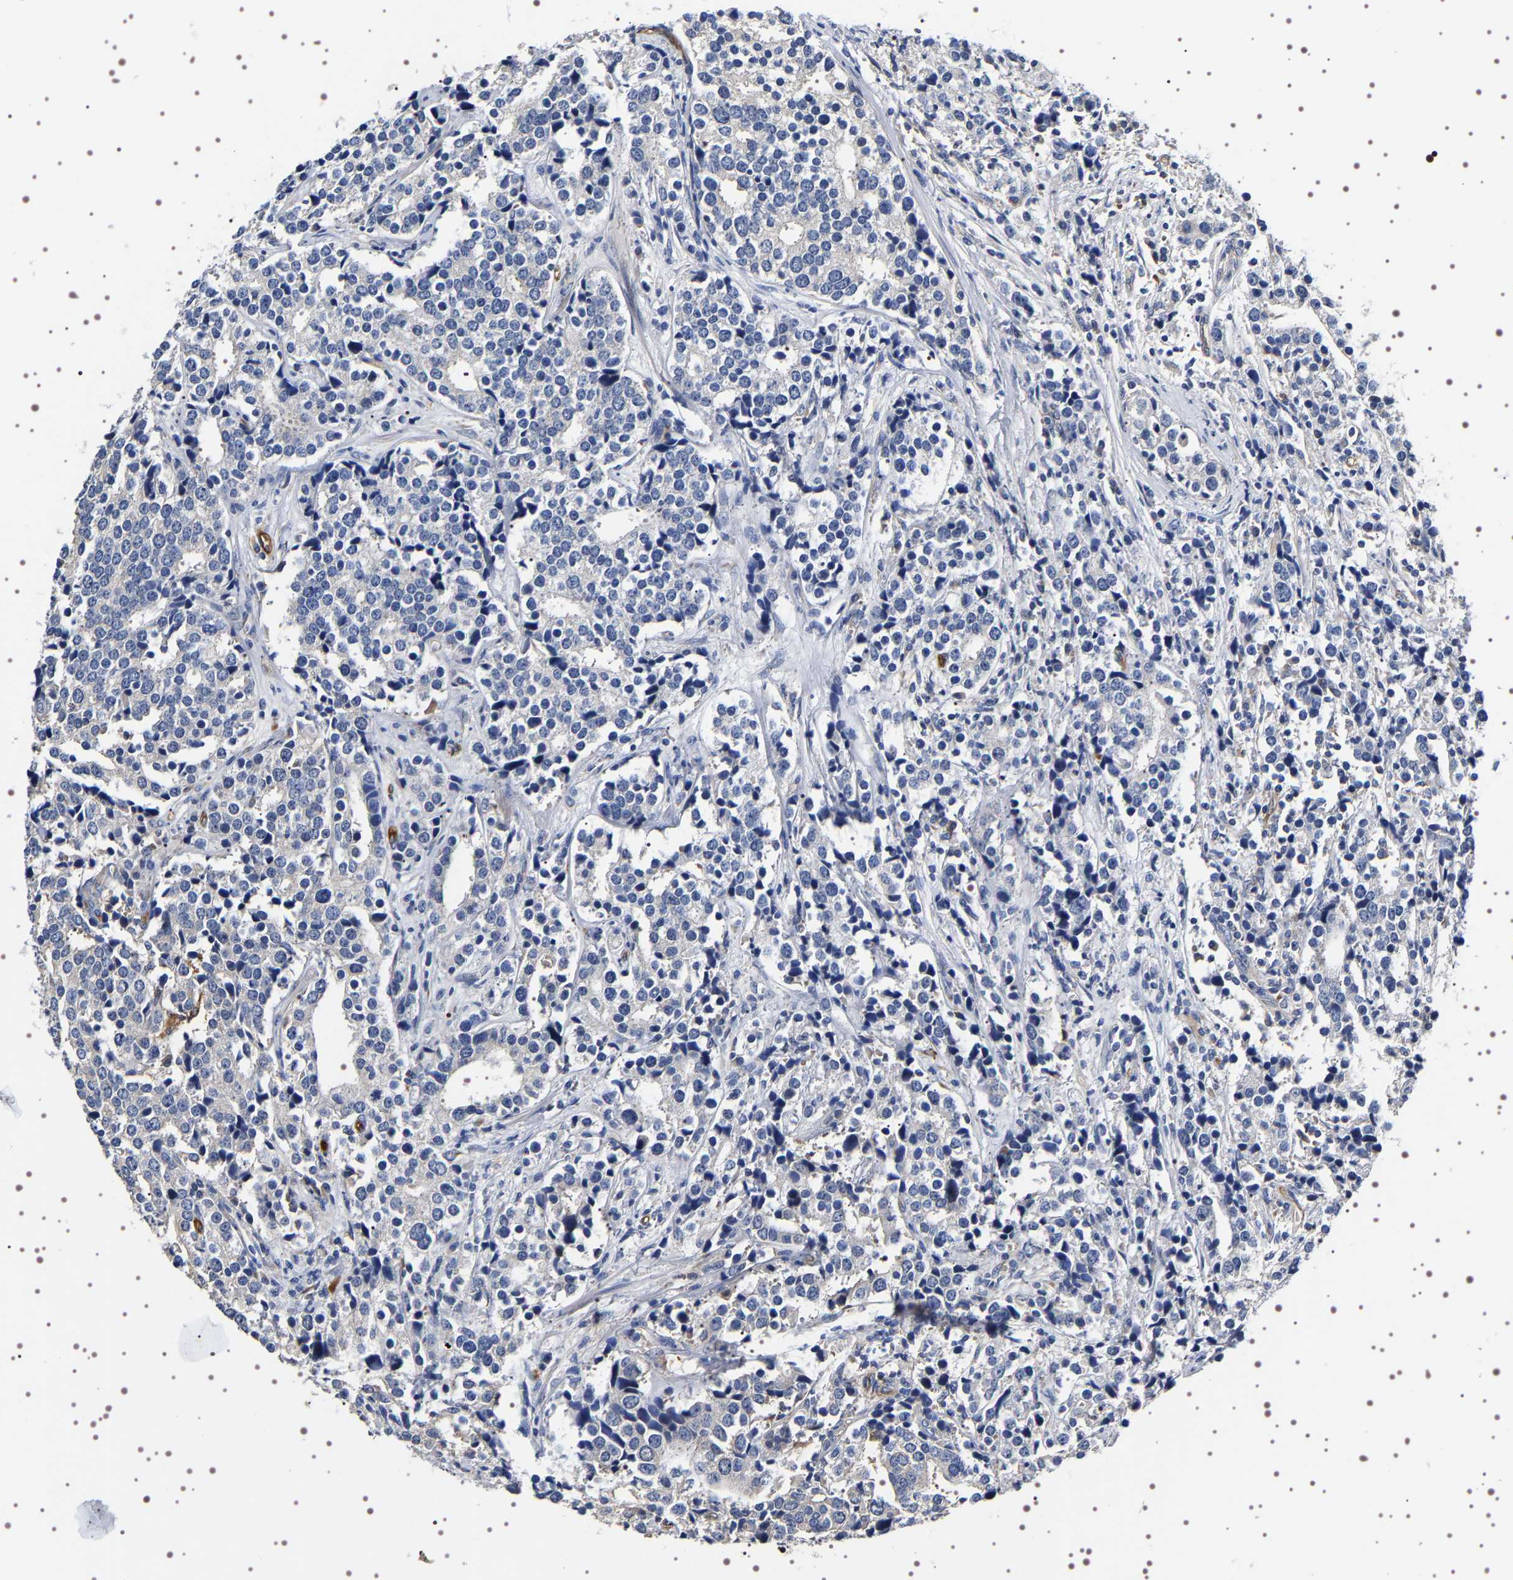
{"staining": {"intensity": "negative", "quantity": "none", "location": "none"}, "tissue": "prostate cancer", "cell_type": "Tumor cells", "image_type": "cancer", "snomed": [{"axis": "morphology", "description": "Adenocarcinoma, High grade"}, {"axis": "topography", "description": "Prostate"}], "caption": "Immunohistochemical staining of prostate cancer shows no significant positivity in tumor cells.", "gene": "ALPL", "patient": {"sex": "male", "age": 71}}